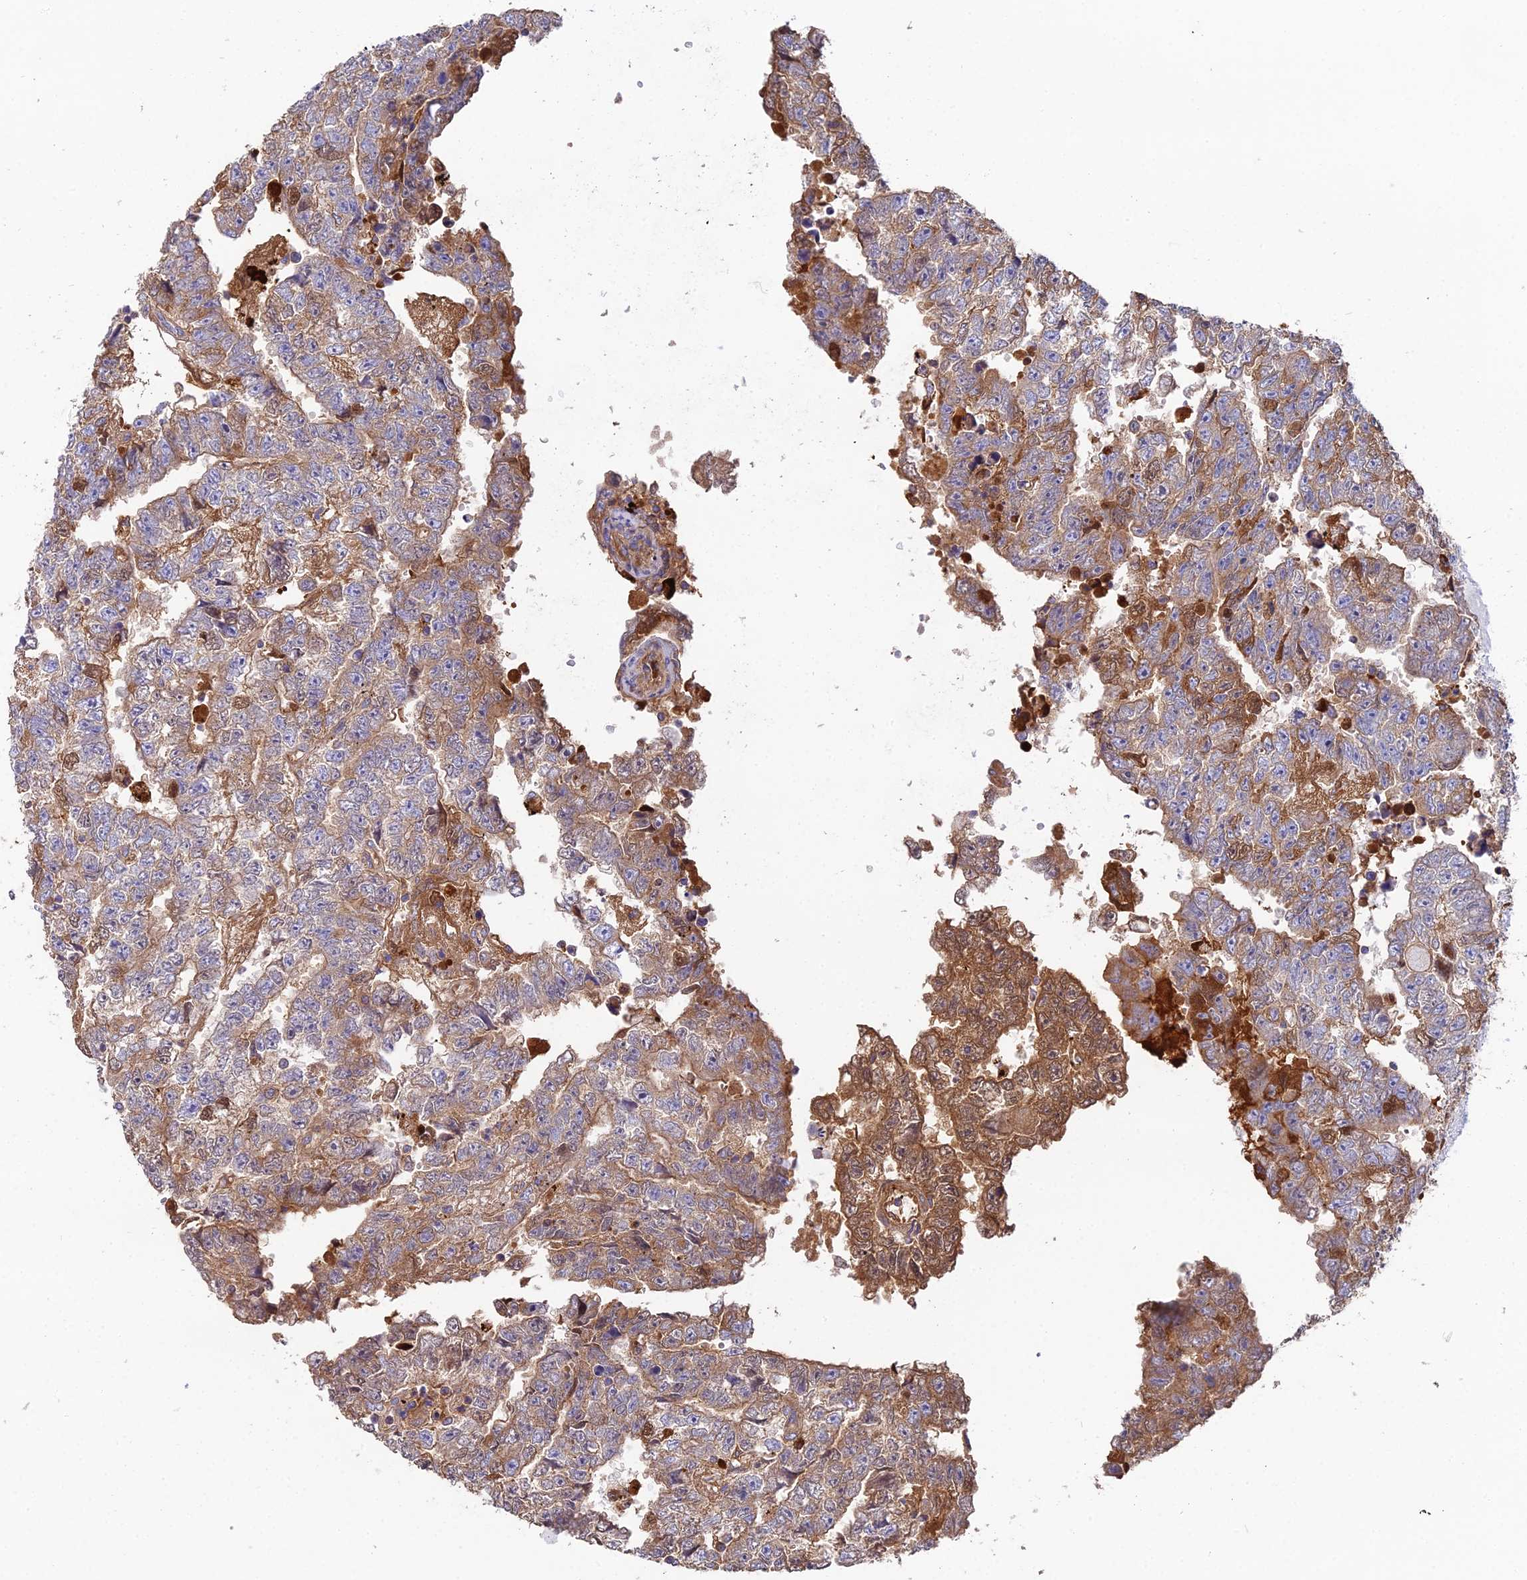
{"staining": {"intensity": "moderate", "quantity": ">75%", "location": "cytoplasmic/membranous"}, "tissue": "testis cancer", "cell_type": "Tumor cells", "image_type": "cancer", "snomed": [{"axis": "morphology", "description": "Carcinoma, Embryonal, NOS"}, {"axis": "topography", "description": "Testis"}], "caption": "High-power microscopy captured an immunohistochemistry (IHC) micrograph of testis cancer (embryonal carcinoma), revealing moderate cytoplasmic/membranous positivity in approximately >75% of tumor cells. (IHC, brightfield microscopy, high magnification).", "gene": "BEX4", "patient": {"sex": "male", "age": 25}}